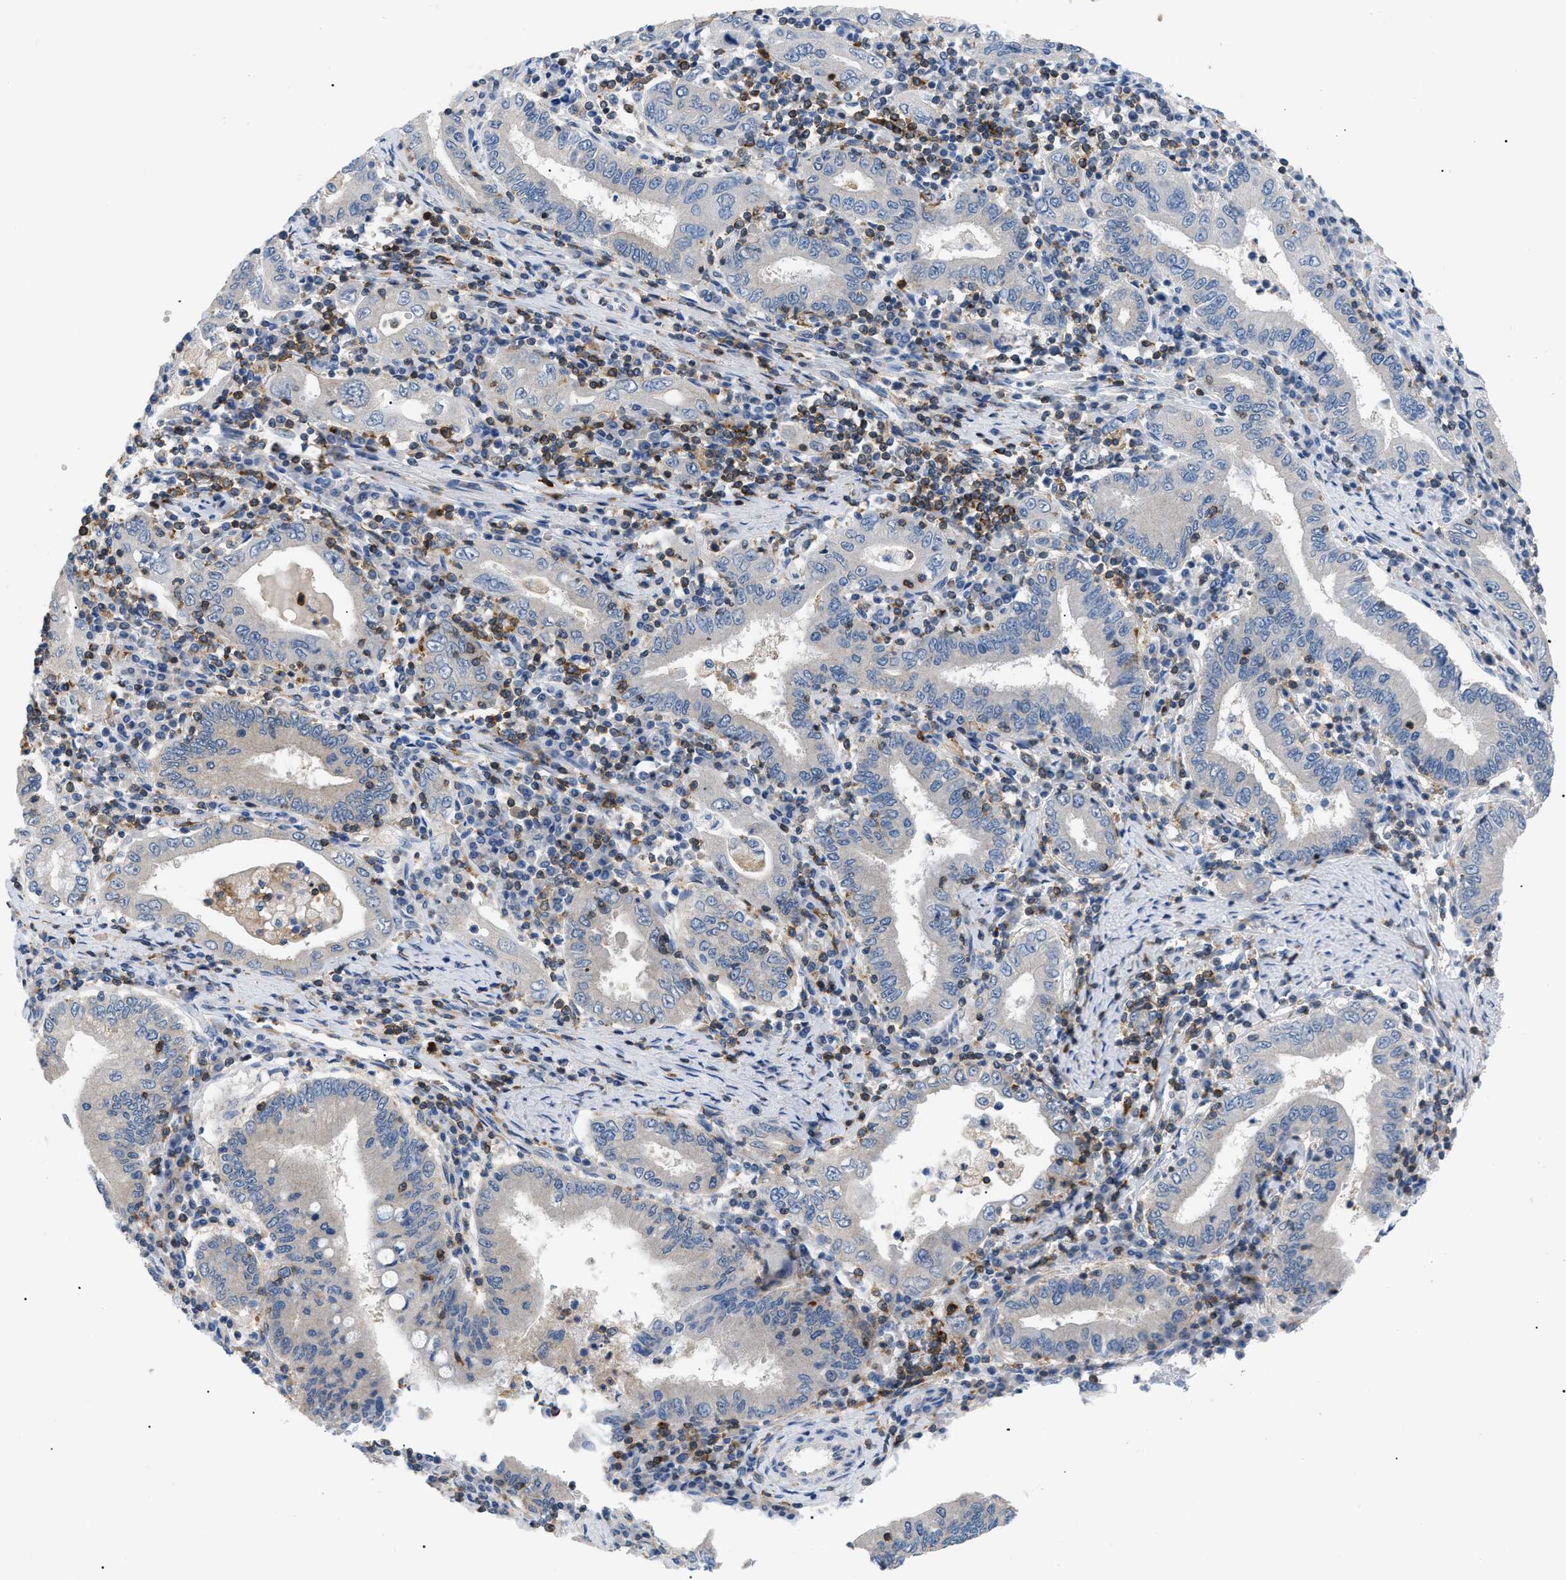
{"staining": {"intensity": "negative", "quantity": "none", "location": "none"}, "tissue": "stomach cancer", "cell_type": "Tumor cells", "image_type": "cancer", "snomed": [{"axis": "morphology", "description": "Normal tissue, NOS"}, {"axis": "morphology", "description": "Adenocarcinoma, NOS"}, {"axis": "topography", "description": "Esophagus"}, {"axis": "topography", "description": "Stomach, upper"}, {"axis": "topography", "description": "Peripheral nerve tissue"}], "caption": "Immunohistochemical staining of human stomach cancer exhibits no significant expression in tumor cells. (DAB immunohistochemistry, high magnification).", "gene": "INPP5D", "patient": {"sex": "male", "age": 62}}